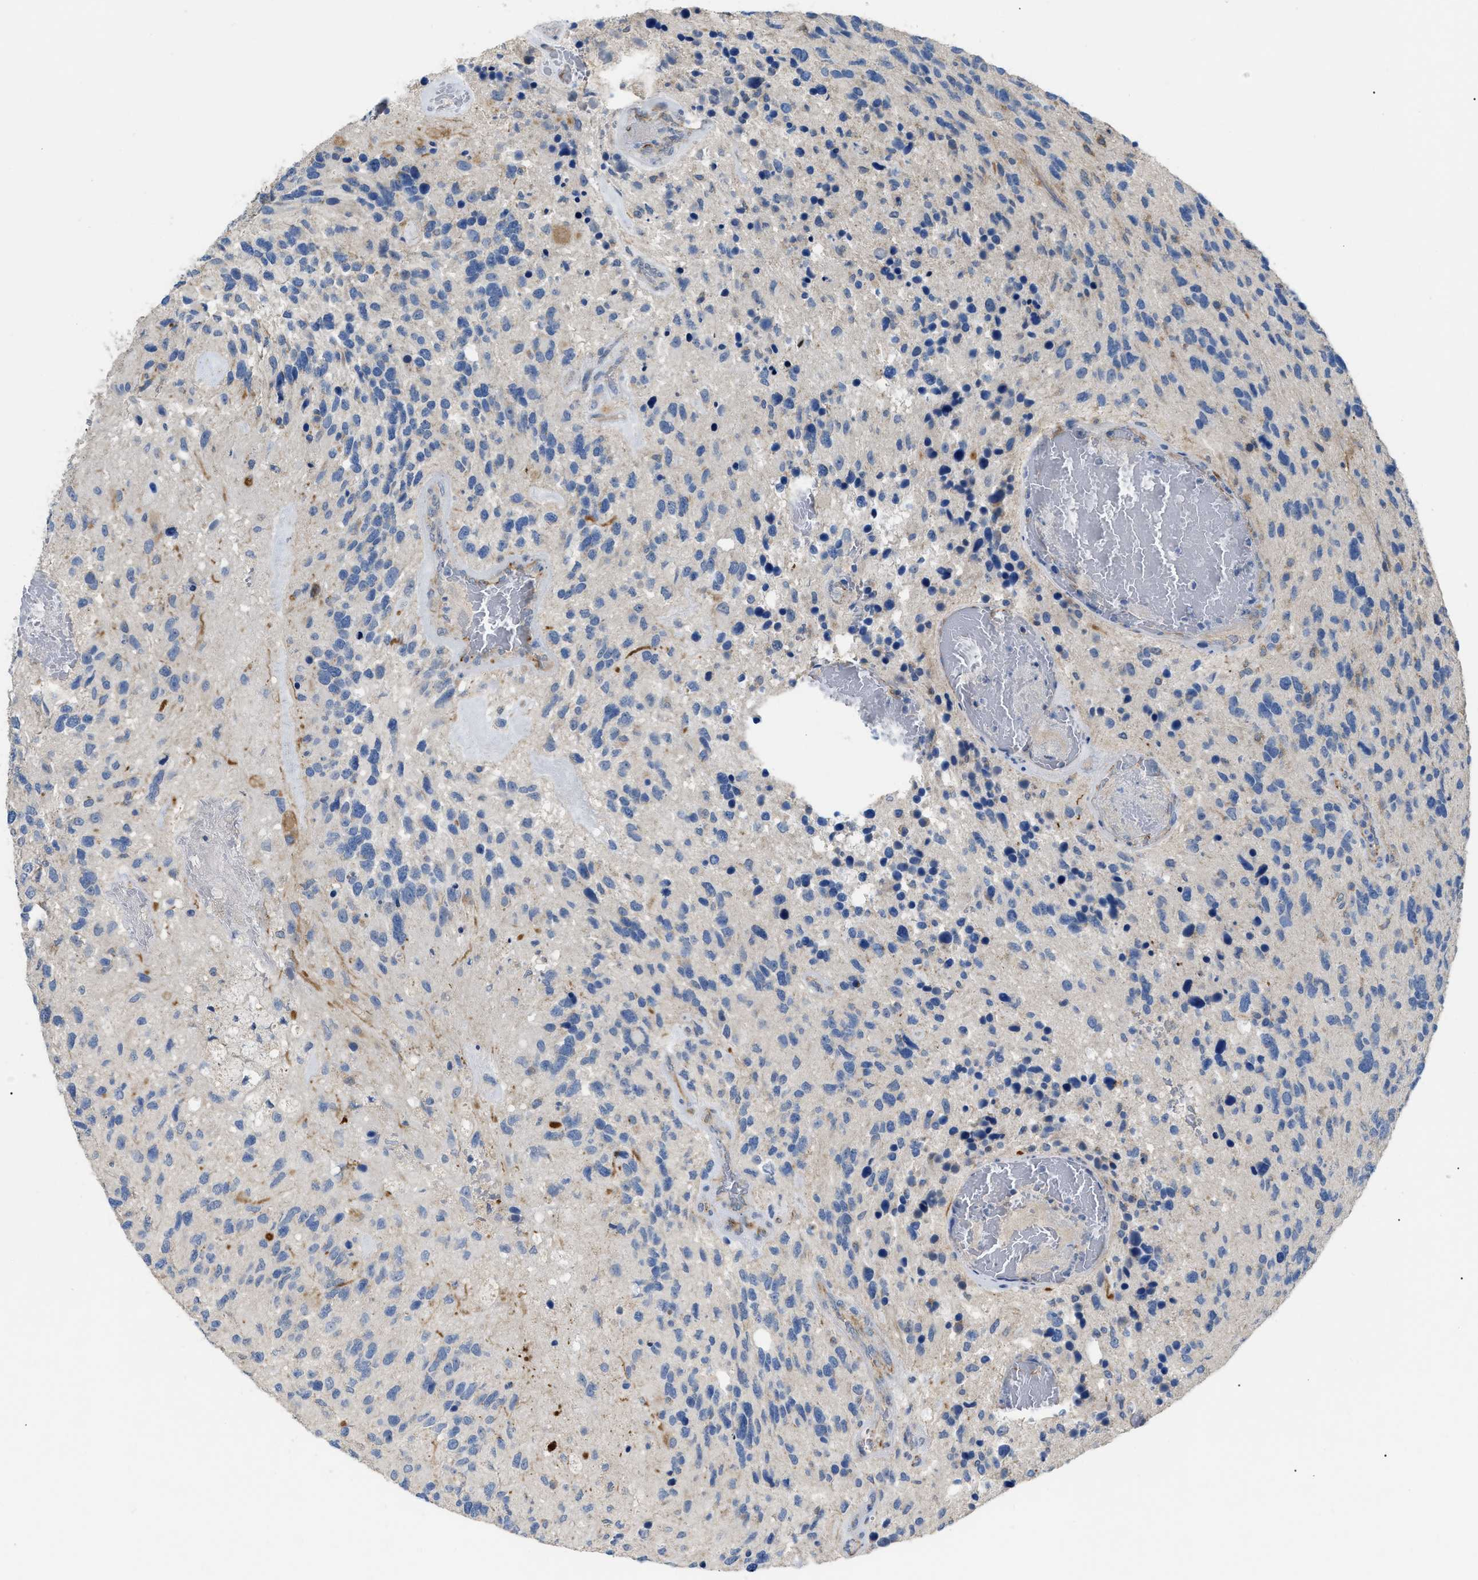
{"staining": {"intensity": "negative", "quantity": "none", "location": "none"}, "tissue": "glioma", "cell_type": "Tumor cells", "image_type": "cancer", "snomed": [{"axis": "morphology", "description": "Glioma, malignant, High grade"}, {"axis": "topography", "description": "Brain"}], "caption": "Immunohistochemical staining of malignant high-grade glioma demonstrates no significant expression in tumor cells. (DAB immunohistochemistry with hematoxylin counter stain).", "gene": "DHX58", "patient": {"sex": "female", "age": 58}}